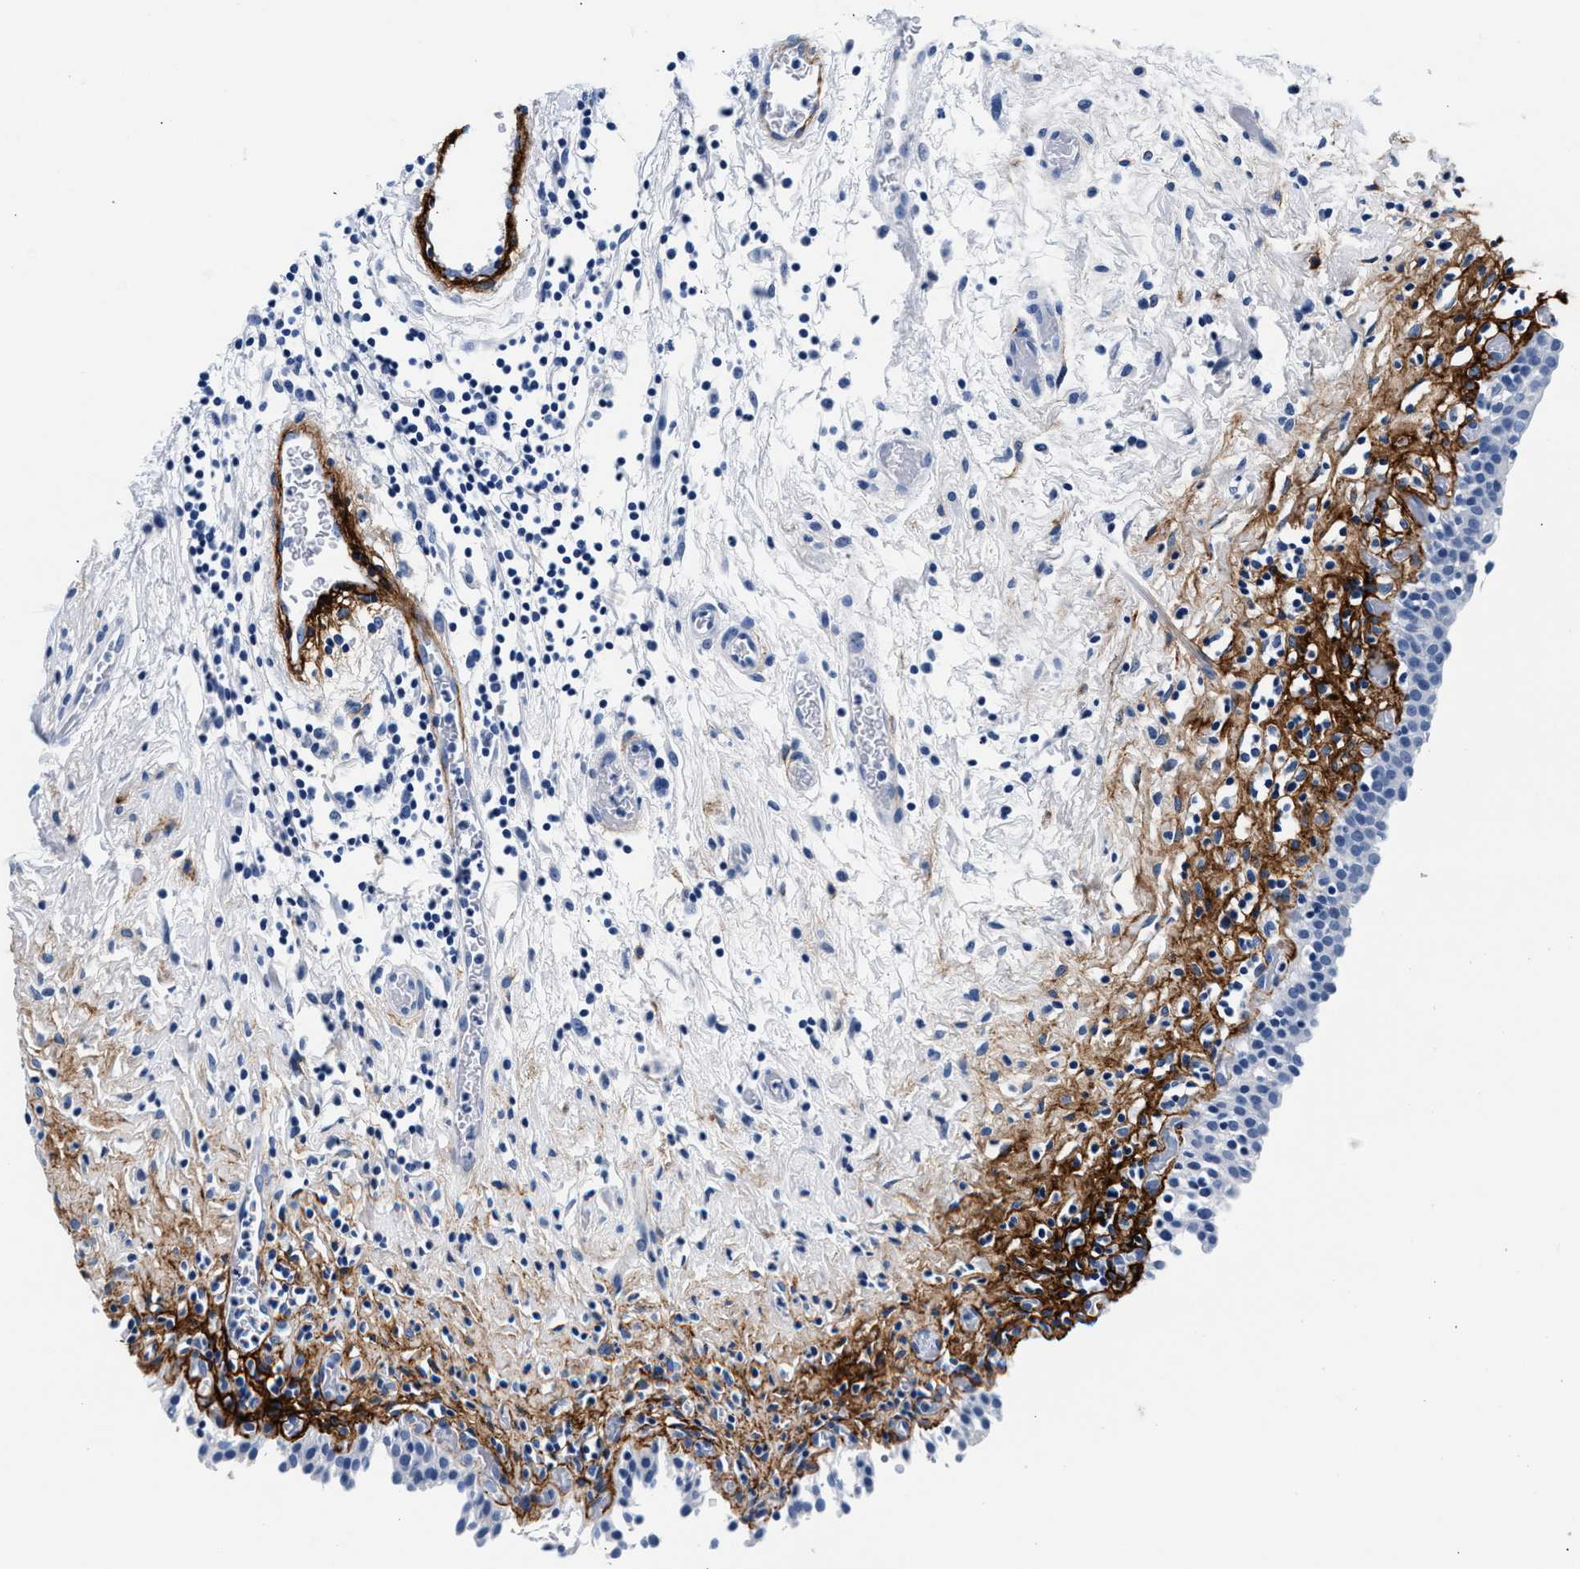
{"staining": {"intensity": "negative", "quantity": "none", "location": "none"}, "tissue": "urinary bladder", "cell_type": "Urothelial cells", "image_type": "normal", "snomed": [{"axis": "morphology", "description": "Normal tissue, NOS"}, {"axis": "topography", "description": "Urinary bladder"}], "caption": "An image of human urinary bladder is negative for staining in urothelial cells. (DAB immunohistochemistry, high magnification).", "gene": "TNR", "patient": {"sex": "male", "age": 51}}